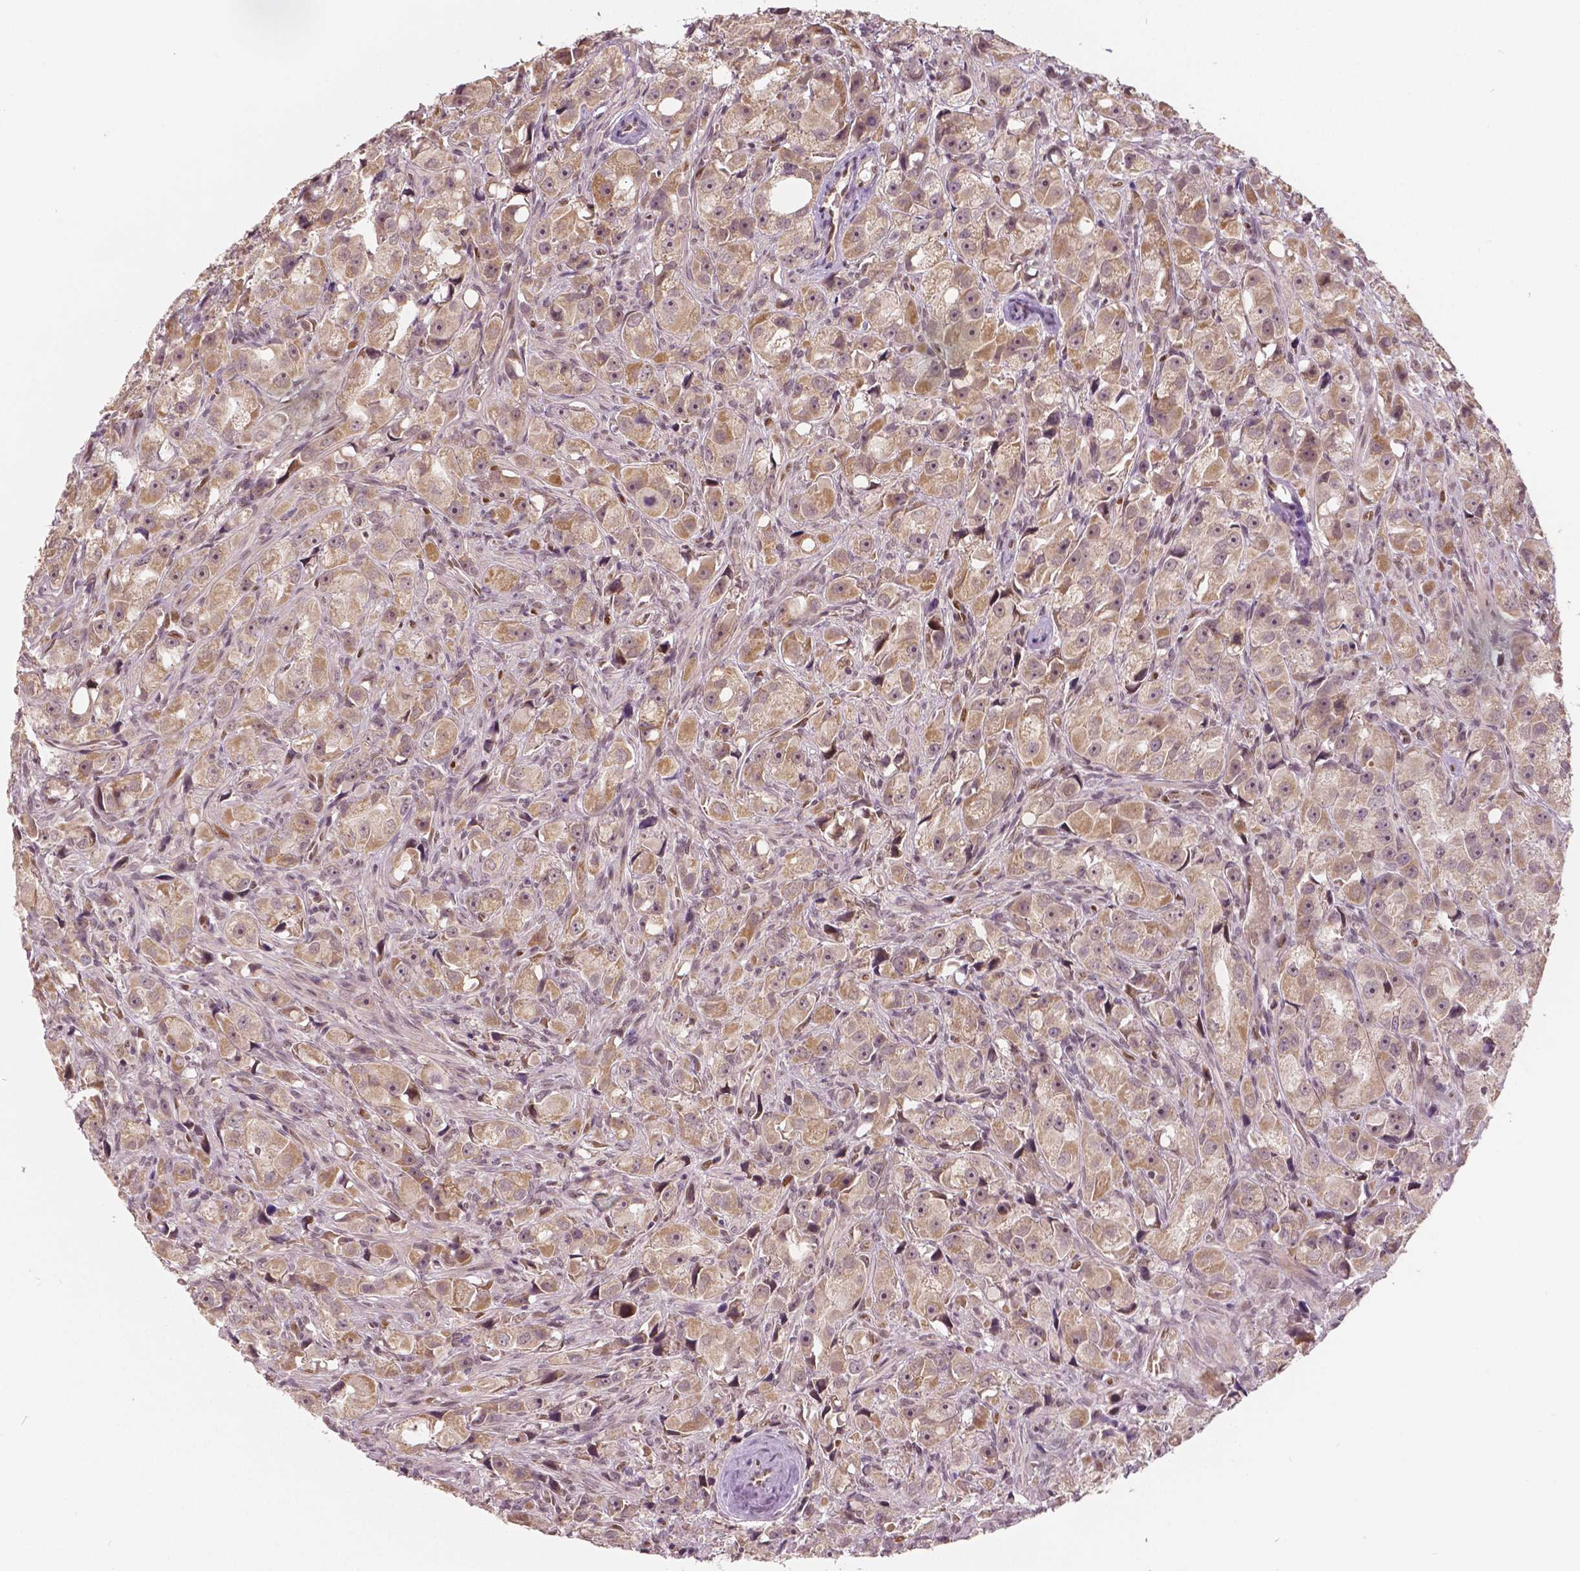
{"staining": {"intensity": "weak", "quantity": "<25%", "location": "cytoplasmic/membranous"}, "tissue": "prostate cancer", "cell_type": "Tumor cells", "image_type": "cancer", "snomed": [{"axis": "morphology", "description": "Adenocarcinoma, High grade"}, {"axis": "topography", "description": "Prostate"}], "caption": "Immunohistochemistry (IHC) of prostate cancer displays no positivity in tumor cells.", "gene": "HMBOX1", "patient": {"sex": "male", "age": 75}}